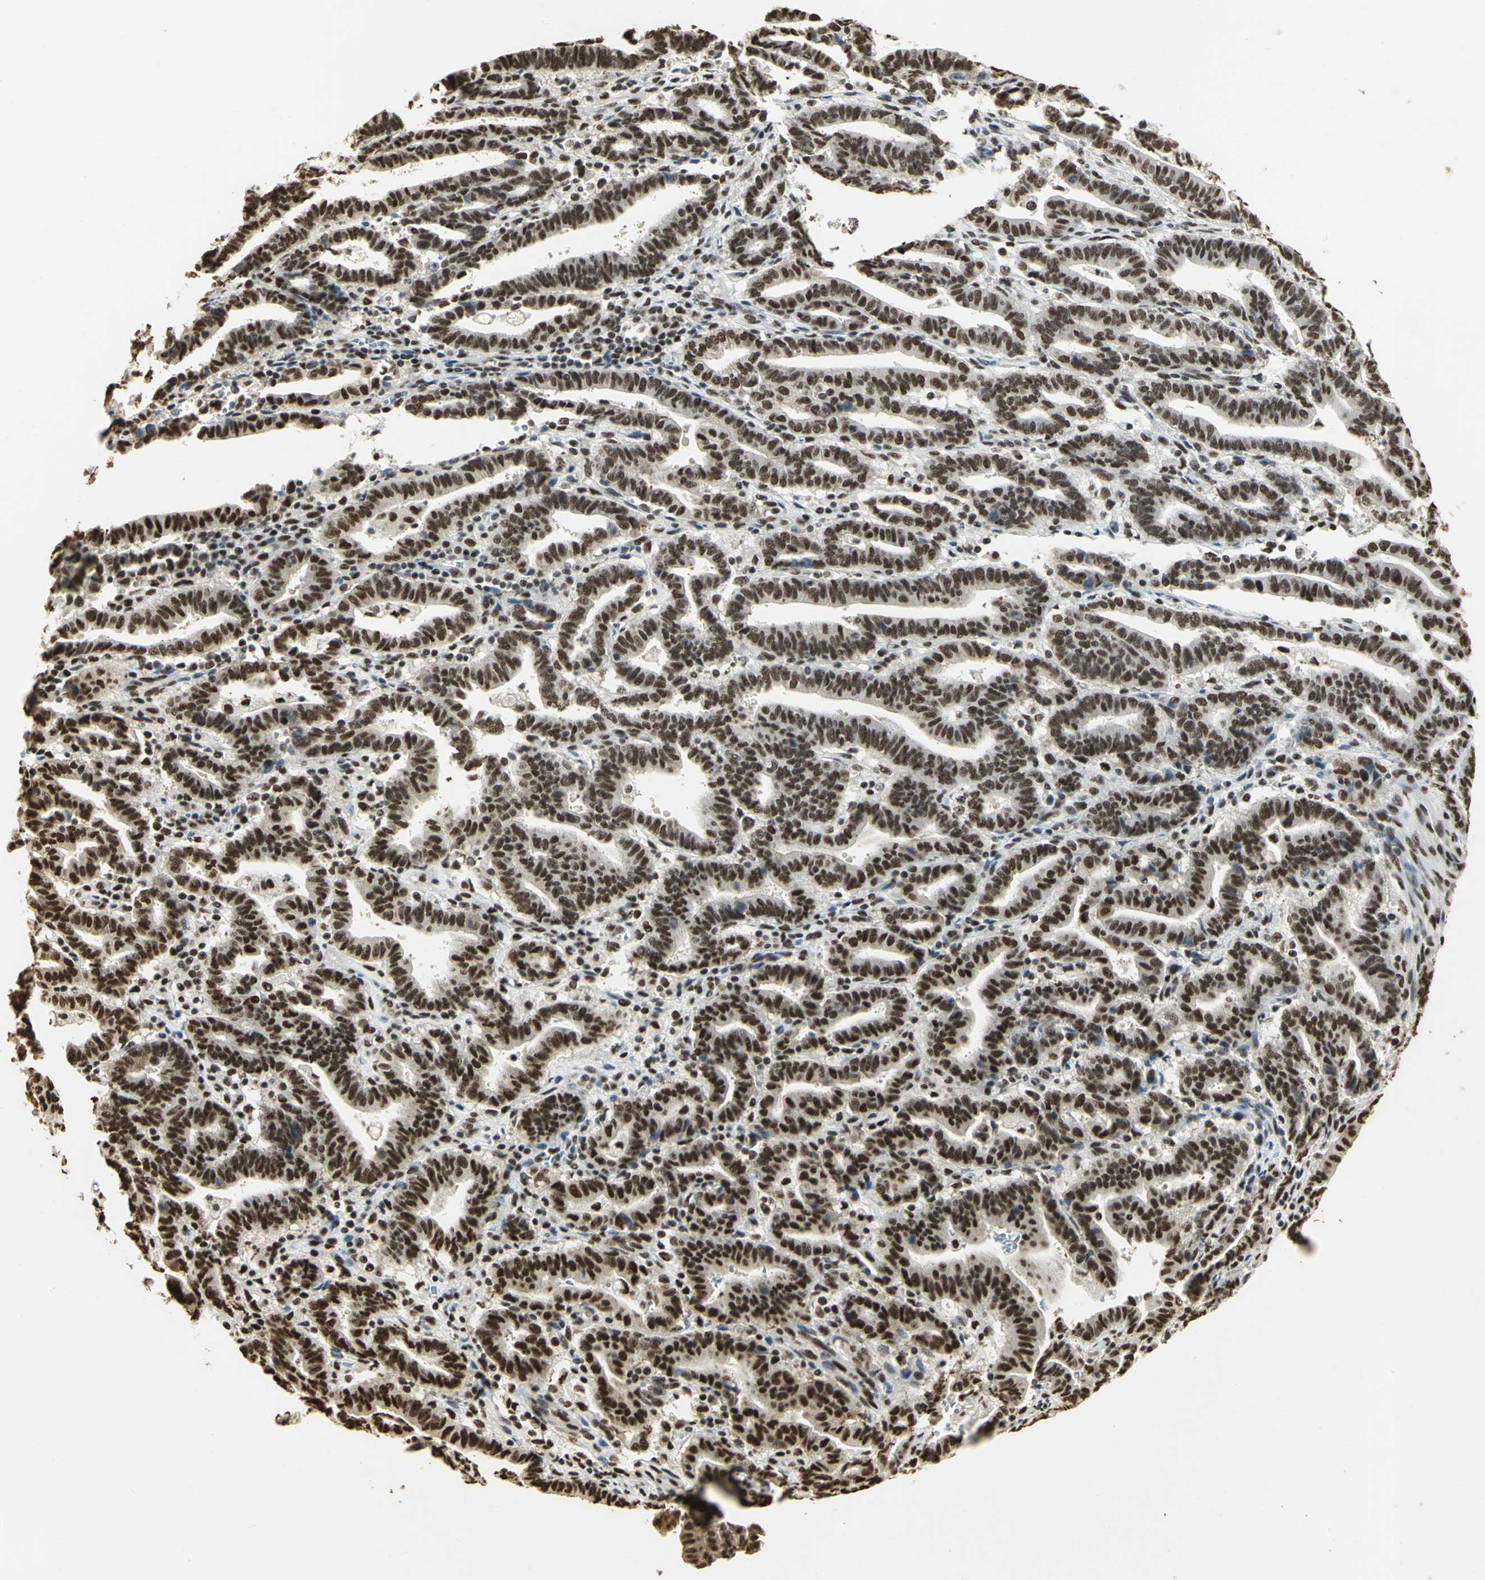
{"staining": {"intensity": "strong", "quantity": ">75%", "location": "nuclear"}, "tissue": "endometrial cancer", "cell_type": "Tumor cells", "image_type": "cancer", "snomed": [{"axis": "morphology", "description": "Adenocarcinoma, NOS"}, {"axis": "topography", "description": "Uterus"}], "caption": "IHC of adenocarcinoma (endometrial) shows high levels of strong nuclear staining in approximately >75% of tumor cells. Nuclei are stained in blue.", "gene": "SET", "patient": {"sex": "female", "age": 83}}